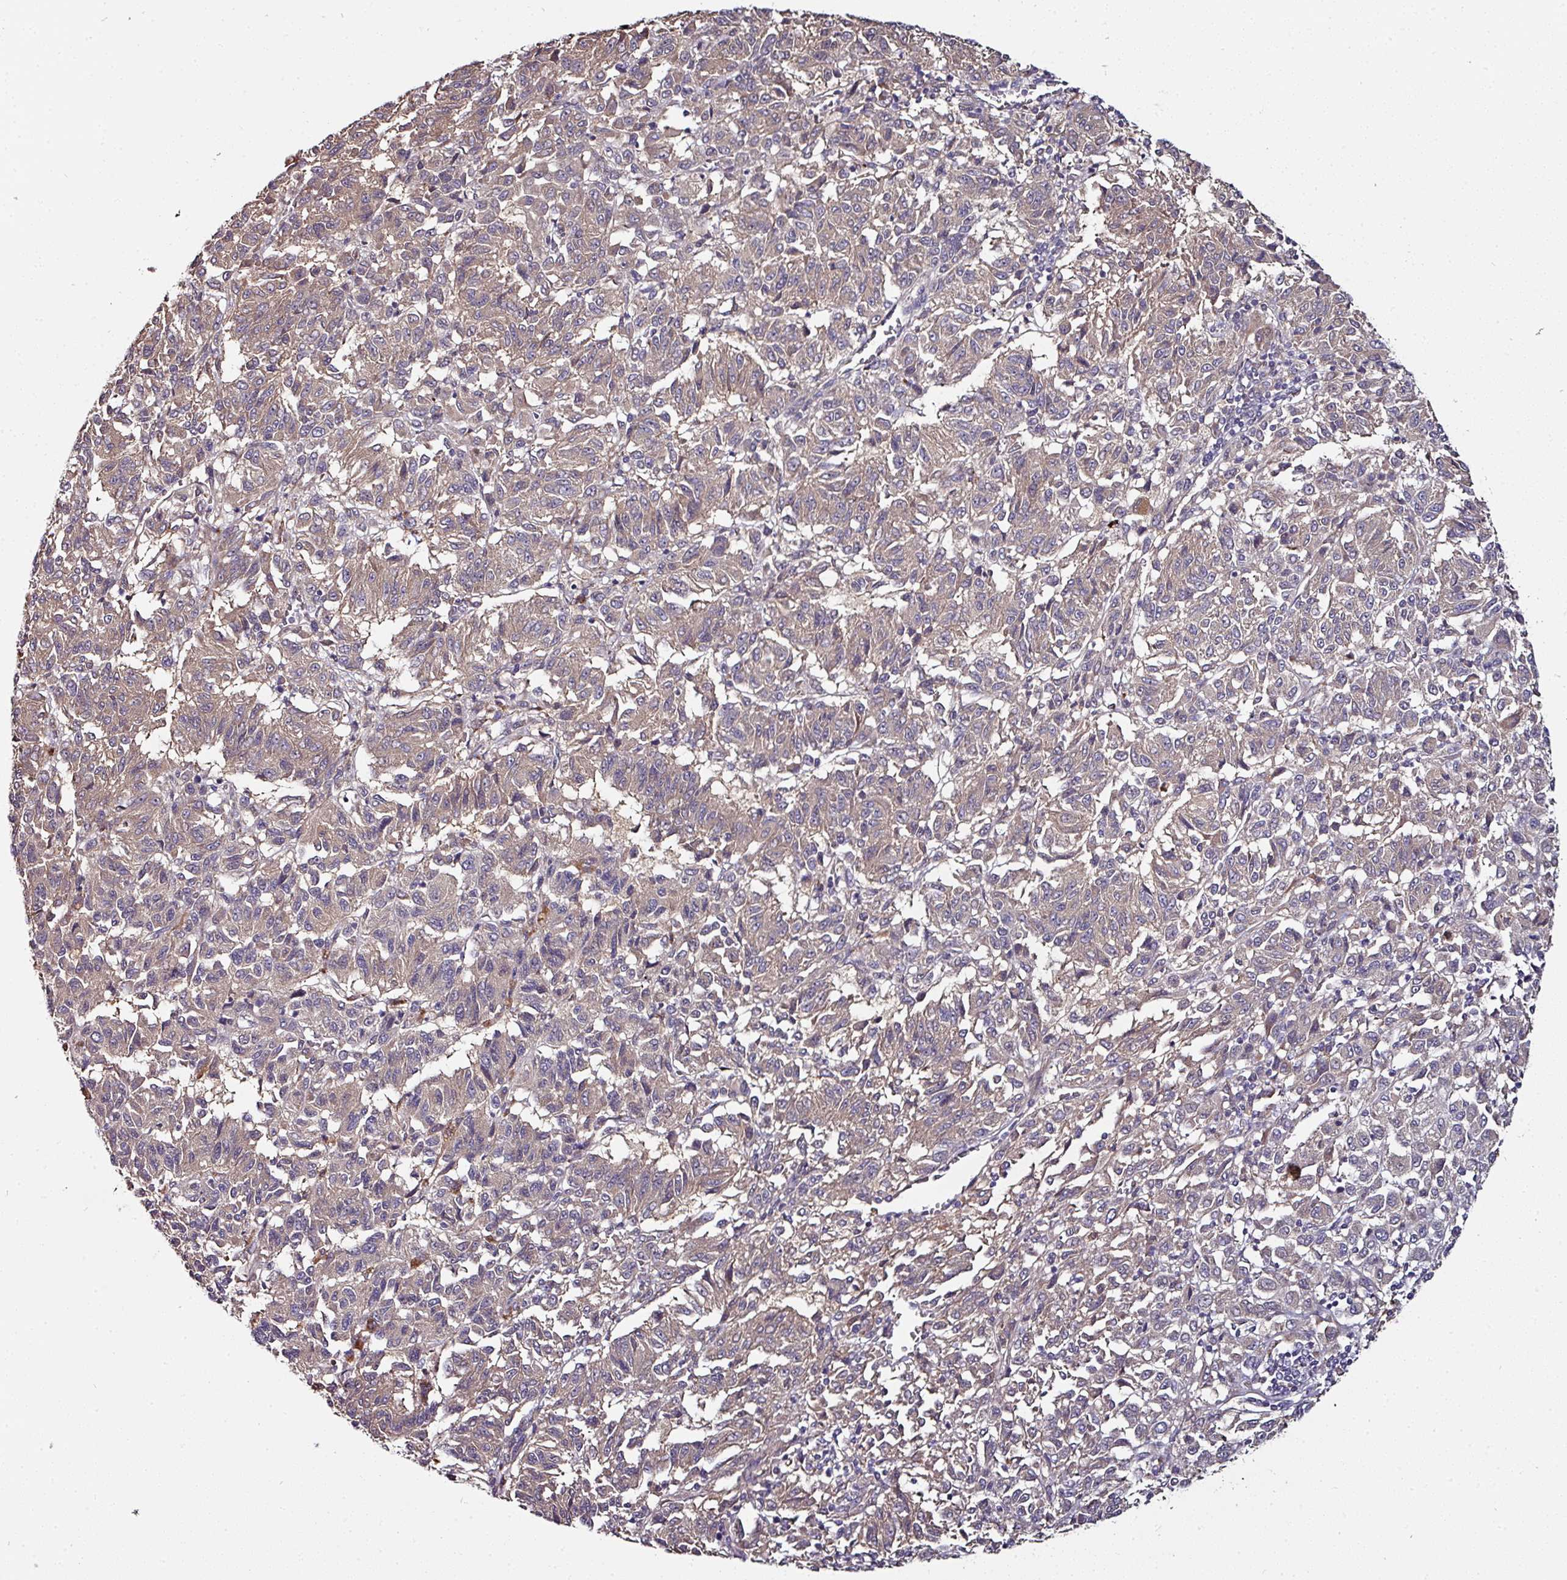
{"staining": {"intensity": "weak", "quantity": "25%-75%", "location": "cytoplasmic/membranous"}, "tissue": "melanoma", "cell_type": "Tumor cells", "image_type": "cancer", "snomed": [{"axis": "morphology", "description": "Malignant melanoma, Metastatic site"}, {"axis": "topography", "description": "Lung"}], "caption": "Immunohistochemical staining of malignant melanoma (metastatic site) reveals low levels of weak cytoplasmic/membranous protein staining in approximately 25%-75% of tumor cells.", "gene": "CTDSP2", "patient": {"sex": "male", "age": 64}}